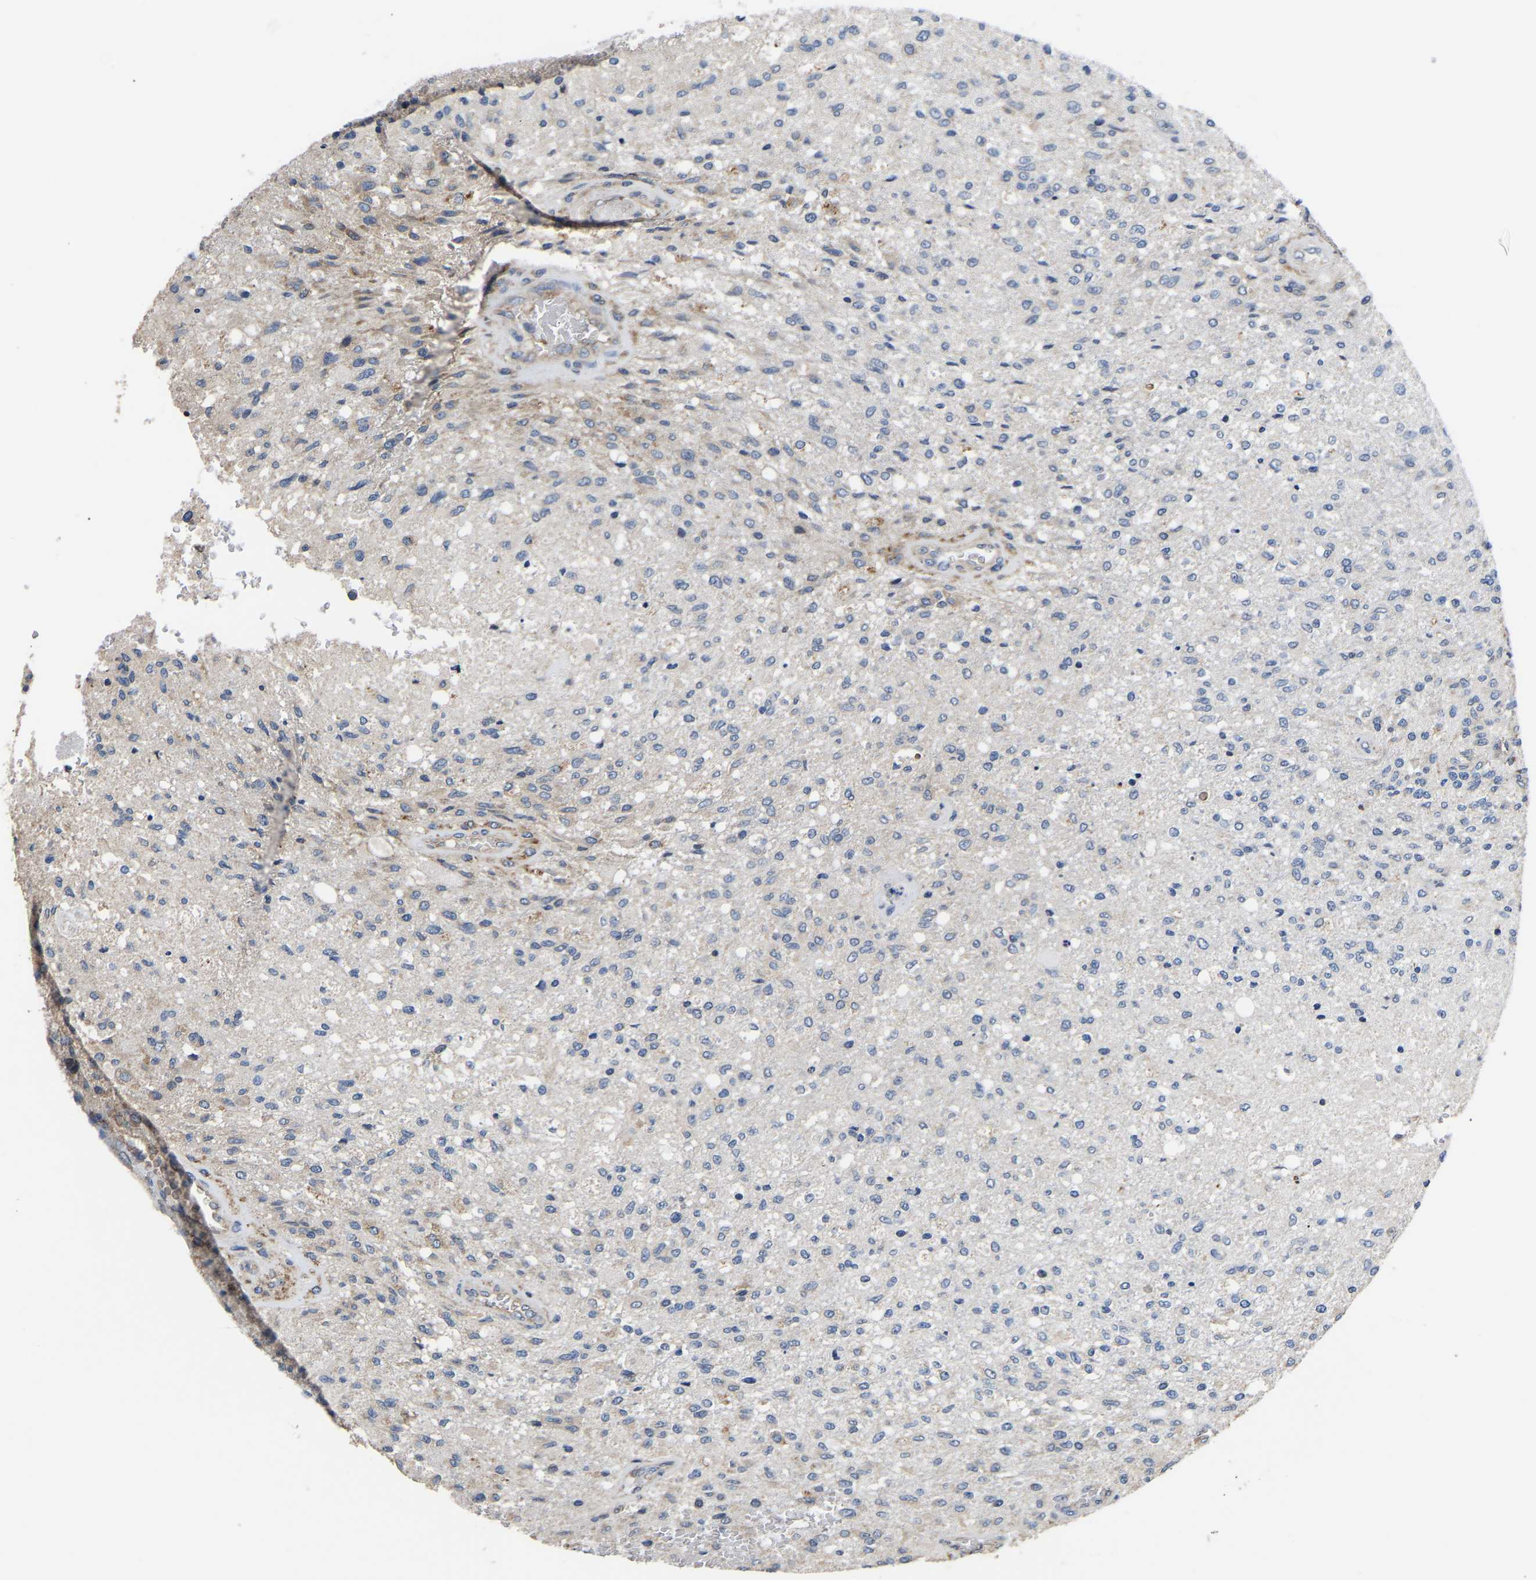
{"staining": {"intensity": "negative", "quantity": "none", "location": "none"}, "tissue": "glioma", "cell_type": "Tumor cells", "image_type": "cancer", "snomed": [{"axis": "morphology", "description": "Normal tissue, NOS"}, {"axis": "morphology", "description": "Glioma, malignant, High grade"}, {"axis": "topography", "description": "Cerebral cortex"}], "caption": "This is an immunohistochemistry image of human glioma. There is no positivity in tumor cells.", "gene": "AIMP2", "patient": {"sex": "male", "age": 77}}